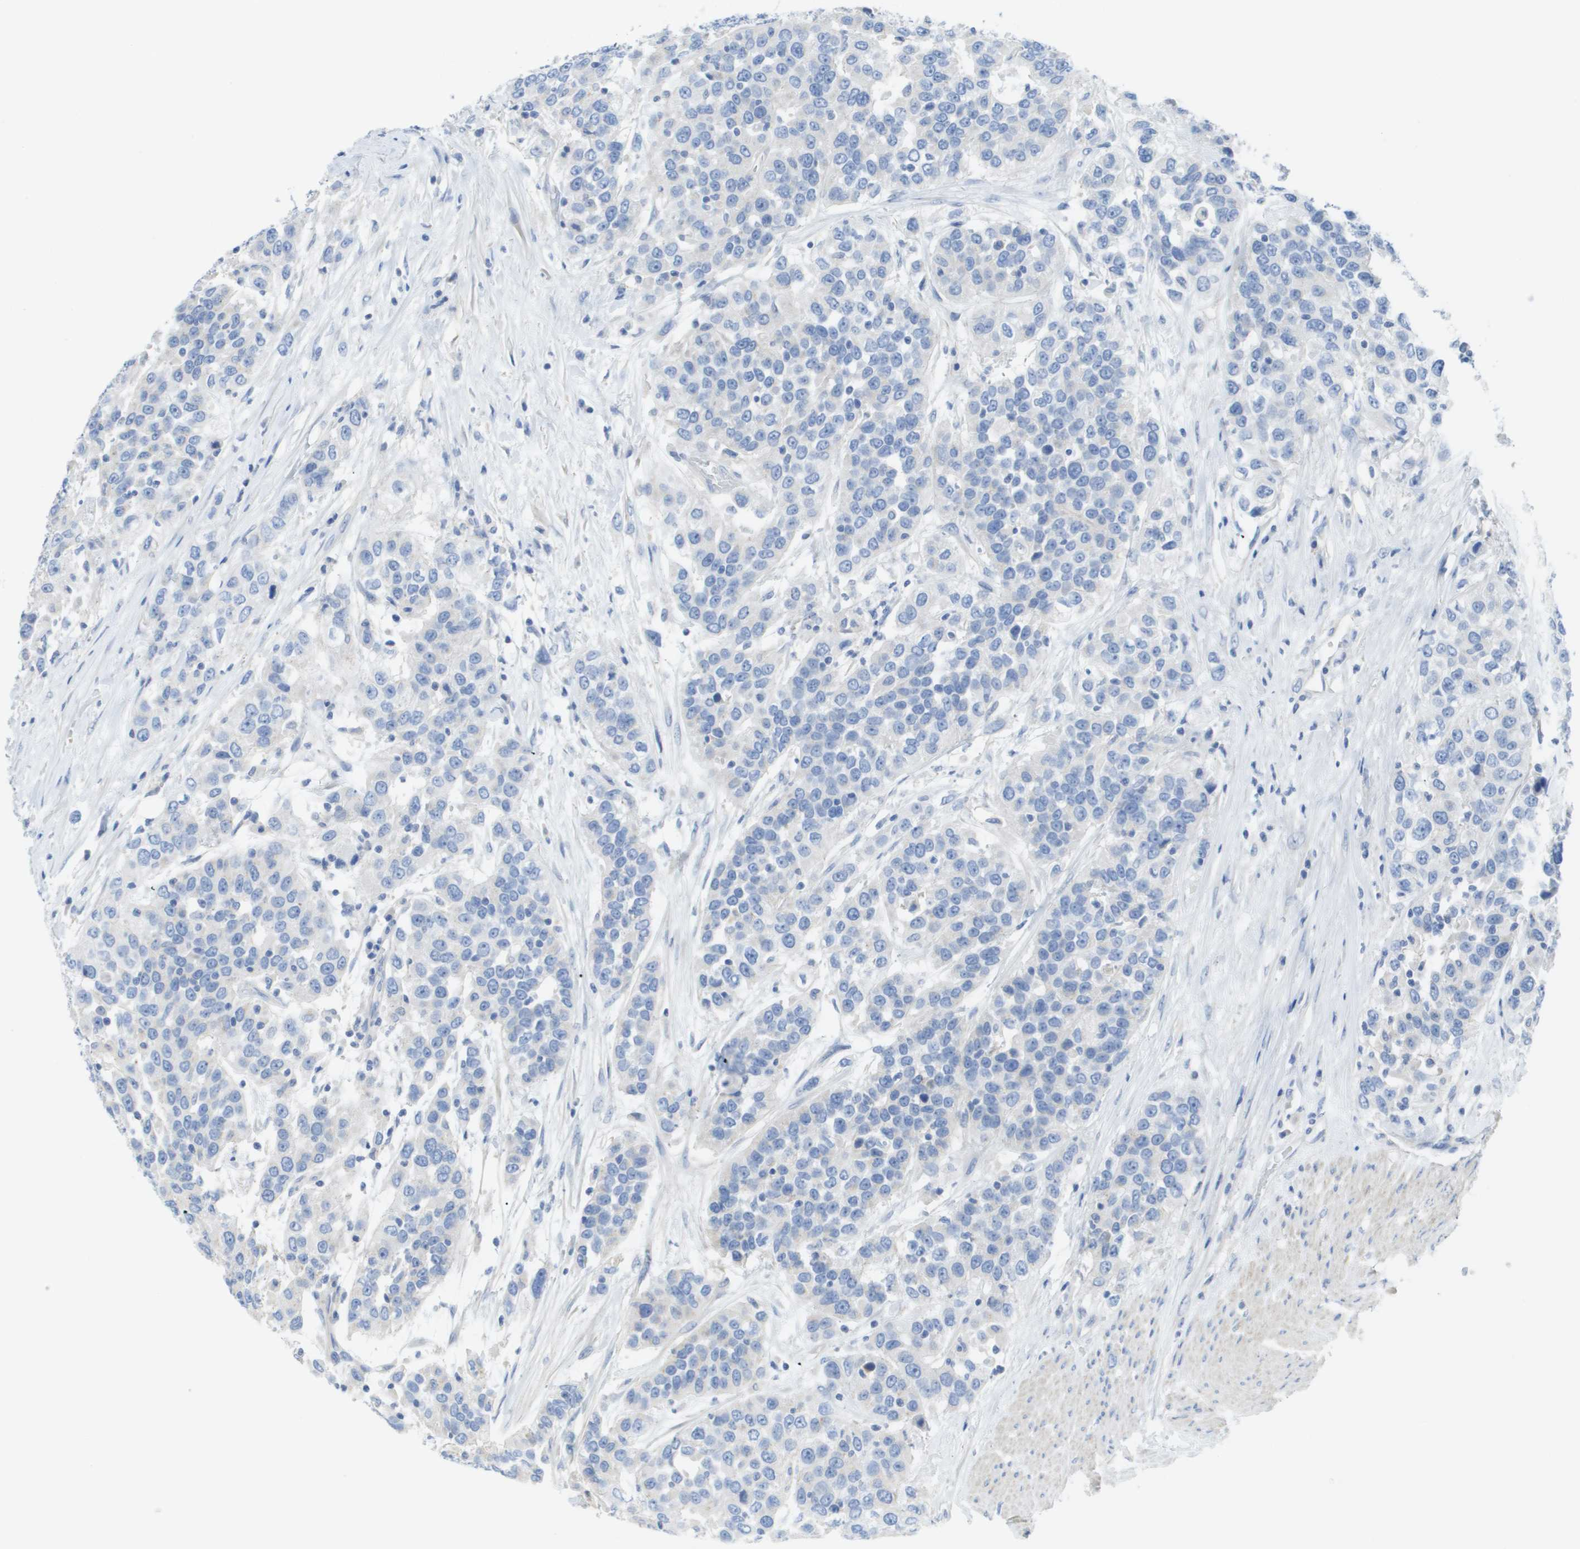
{"staining": {"intensity": "negative", "quantity": "none", "location": "none"}, "tissue": "urothelial cancer", "cell_type": "Tumor cells", "image_type": "cancer", "snomed": [{"axis": "morphology", "description": "Urothelial carcinoma, High grade"}, {"axis": "topography", "description": "Urinary bladder"}], "caption": "DAB (3,3'-diaminobenzidine) immunohistochemical staining of human high-grade urothelial carcinoma exhibits no significant positivity in tumor cells.", "gene": "MYL3", "patient": {"sex": "female", "age": 80}}